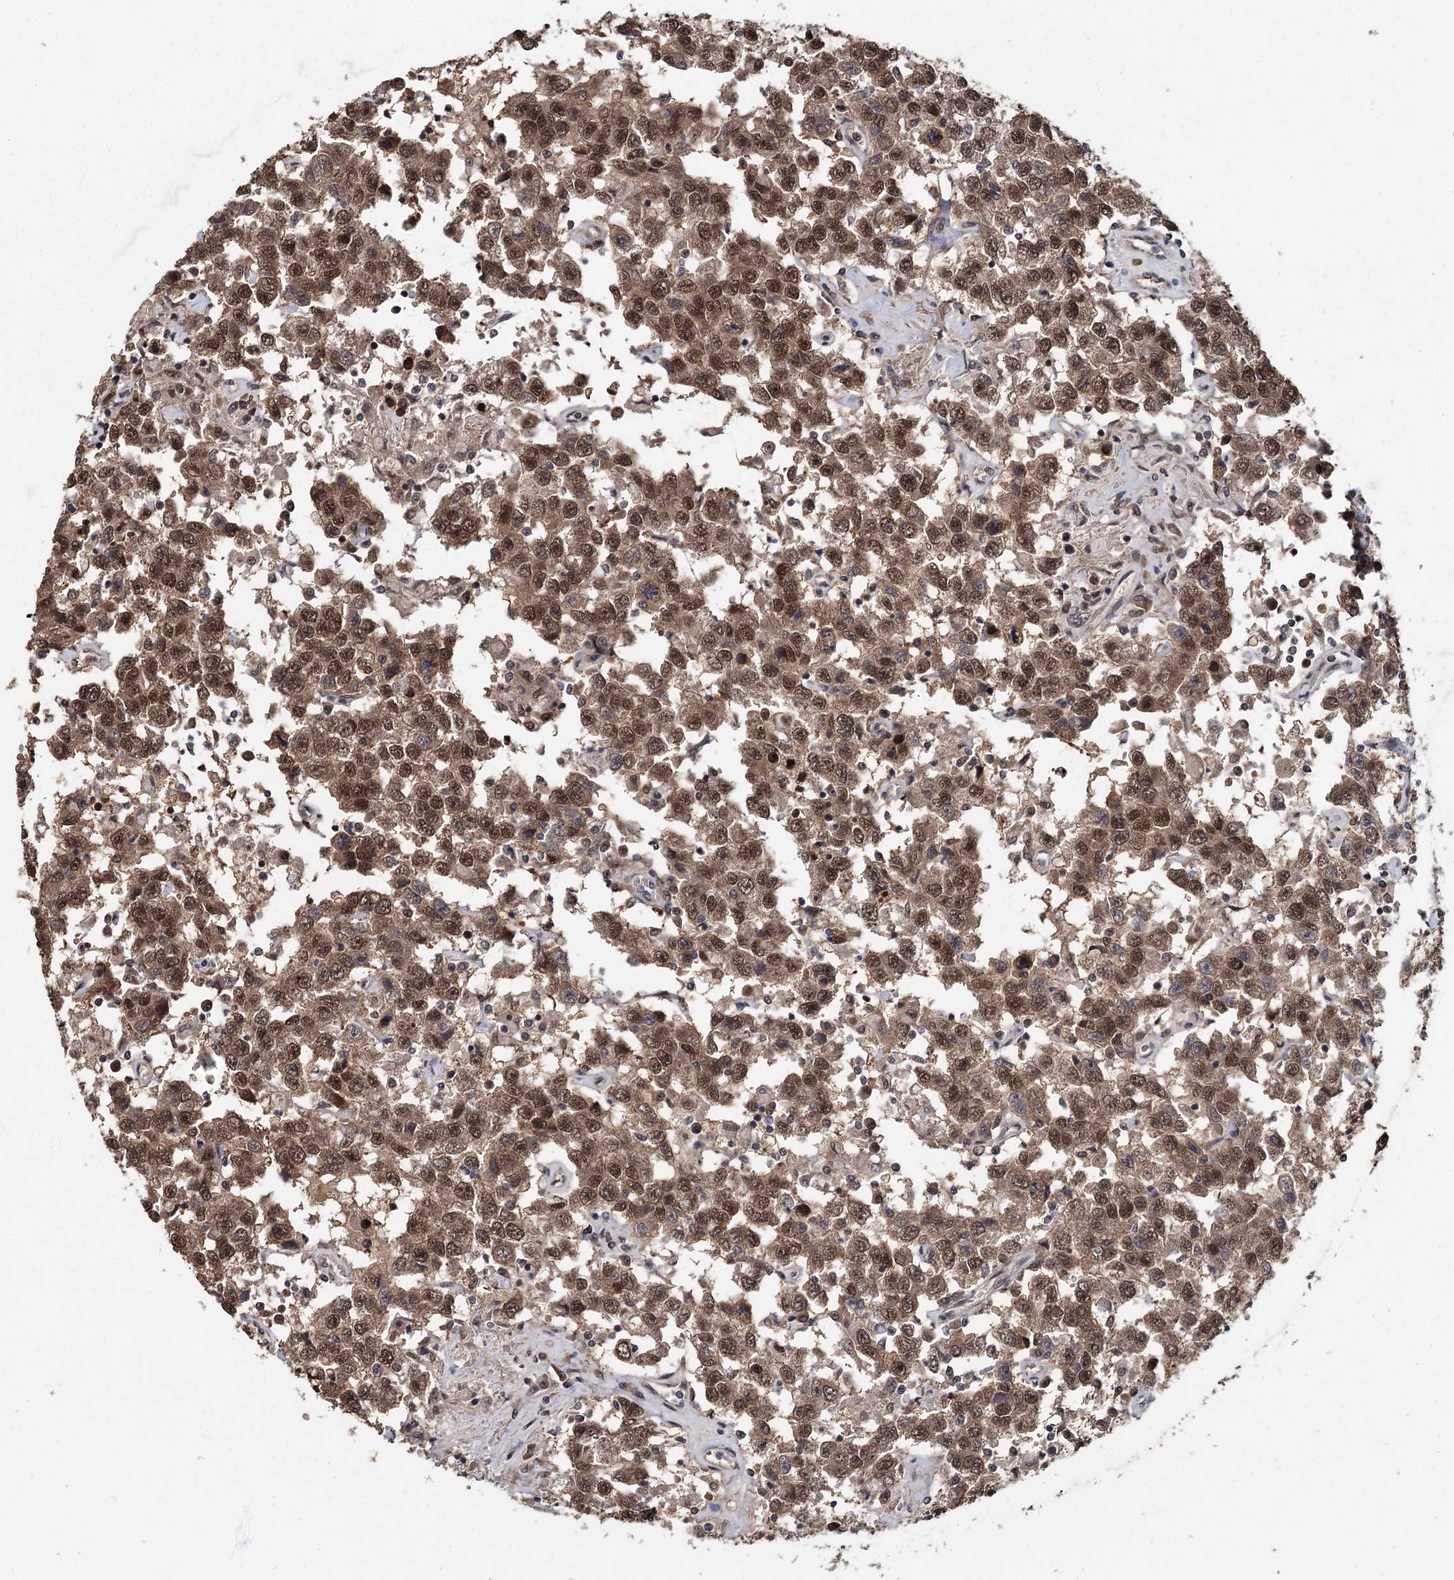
{"staining": {"intensity": "moderate", "quantity": ">75%", "location": "cytoplasmic/membranous,nuclear"}, "tissue": "testis cancer", "cell_type": "Tumor cells", "image_type": "cancer", "snomed": [{"axis": "morphology", "description": "Seminoma, NOS"}, {"axis": "topography", "description": "Testis"}], "caption": "A brown stain highlights moderate cytoplasmic/membranous and nuclear positivity of a protein in human seminoma (testis) tumor cells.", "gene": "MYG1", "patient": {"sex": "male", "age": 41}}